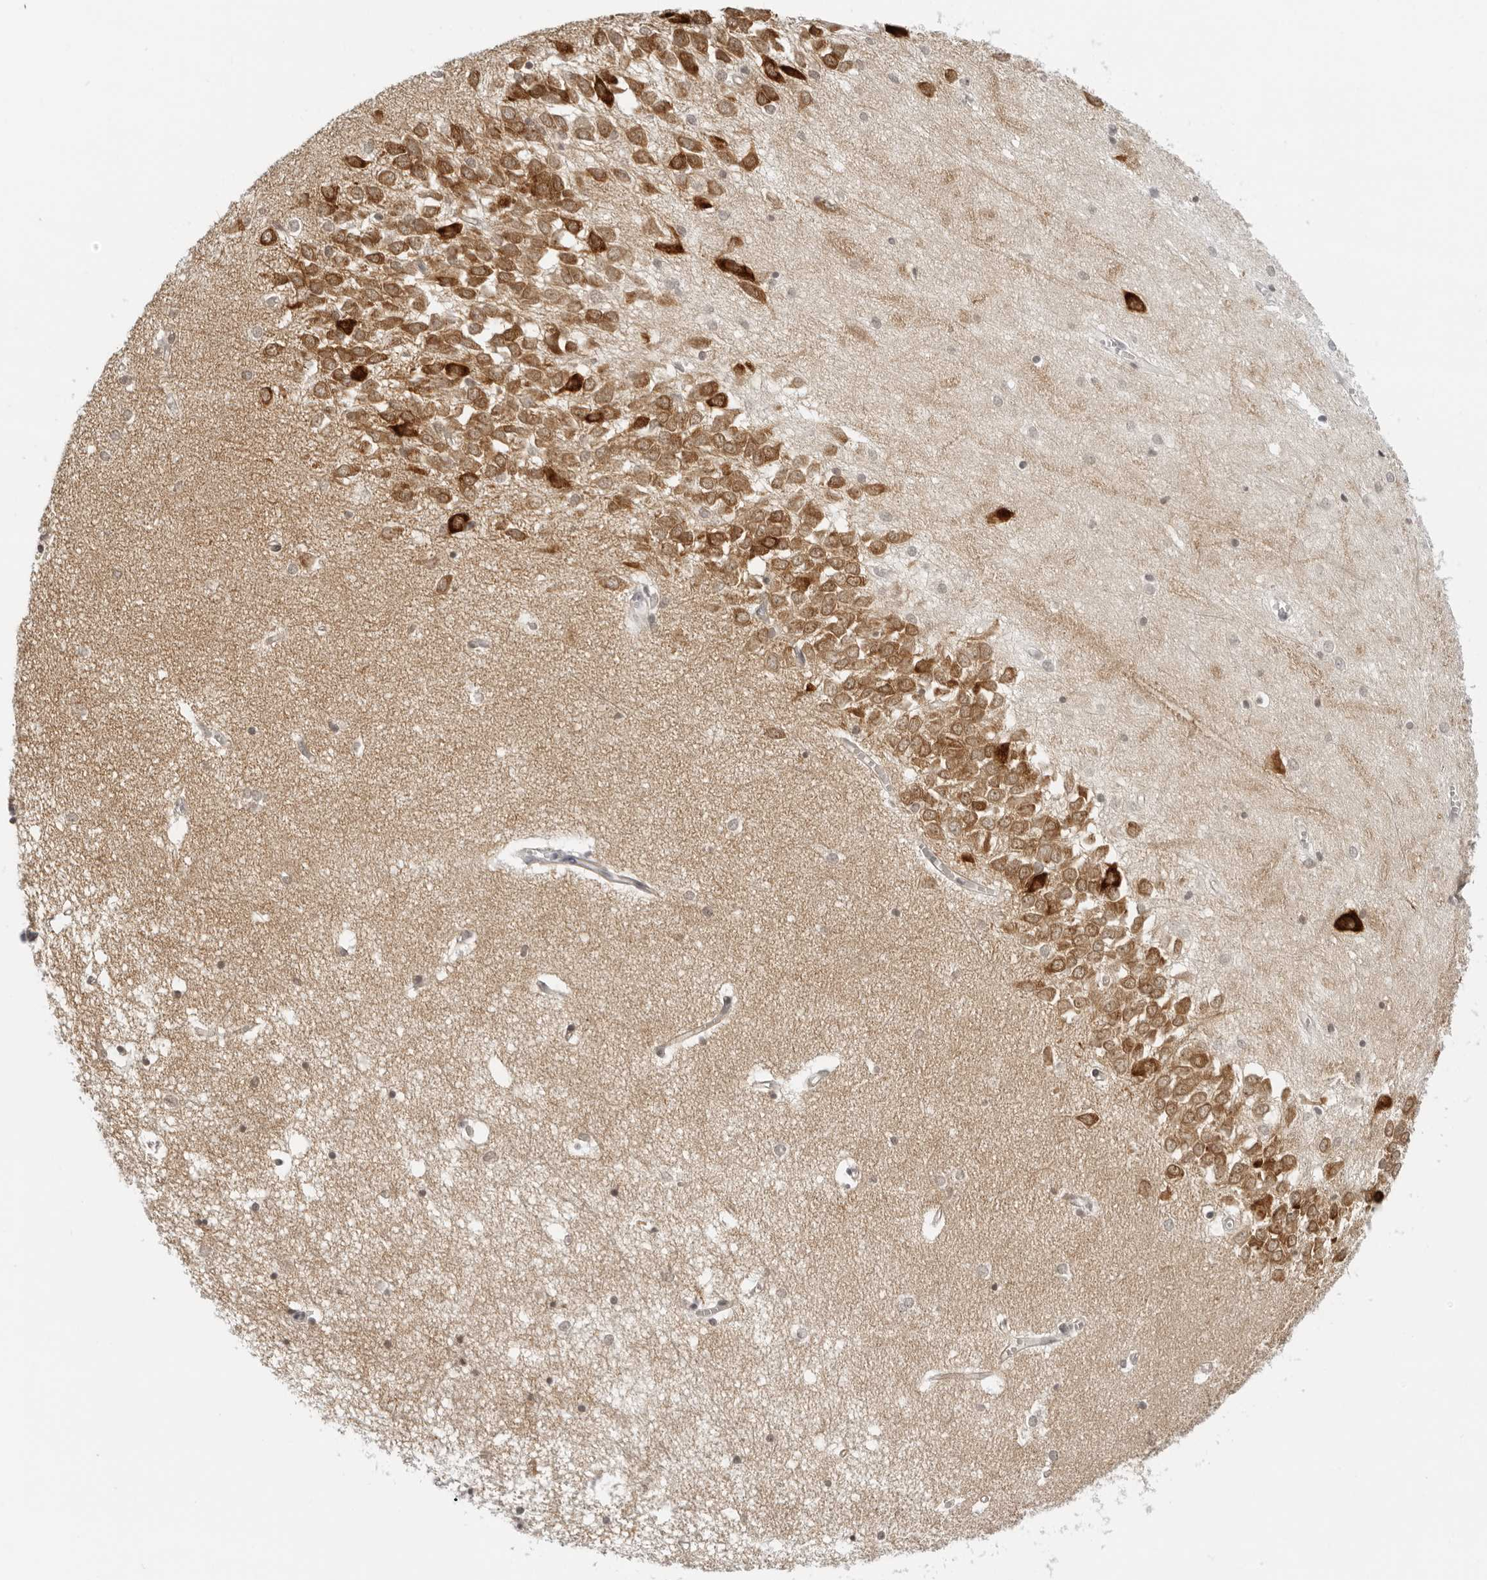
{"staining": {"intensity": "weak", "quantity": "25%-75%", "location": "nuclear"}, "tissue": "hippocampus", "cell_type": "Glial cells", "image_type": "normal", "snomed": [{"axis": "morphology", "description": "Normal tissue, NOS"}, {"axis": "topography", "description": "Hippocampus"}], "caption": "An IHC photomicrograph of benign tissue is shown. Protein staining in brown labels weak nuclear positivity in hippocampus within glial cells. The staining is performed using DAB (3,3'-diaminobenzidine) brown chromogen to label protein expression. The nuclei are counter-stained blue using hematoxylin.", "gene": "MSH6", "patient": {"sex": "male", "age": 70}}